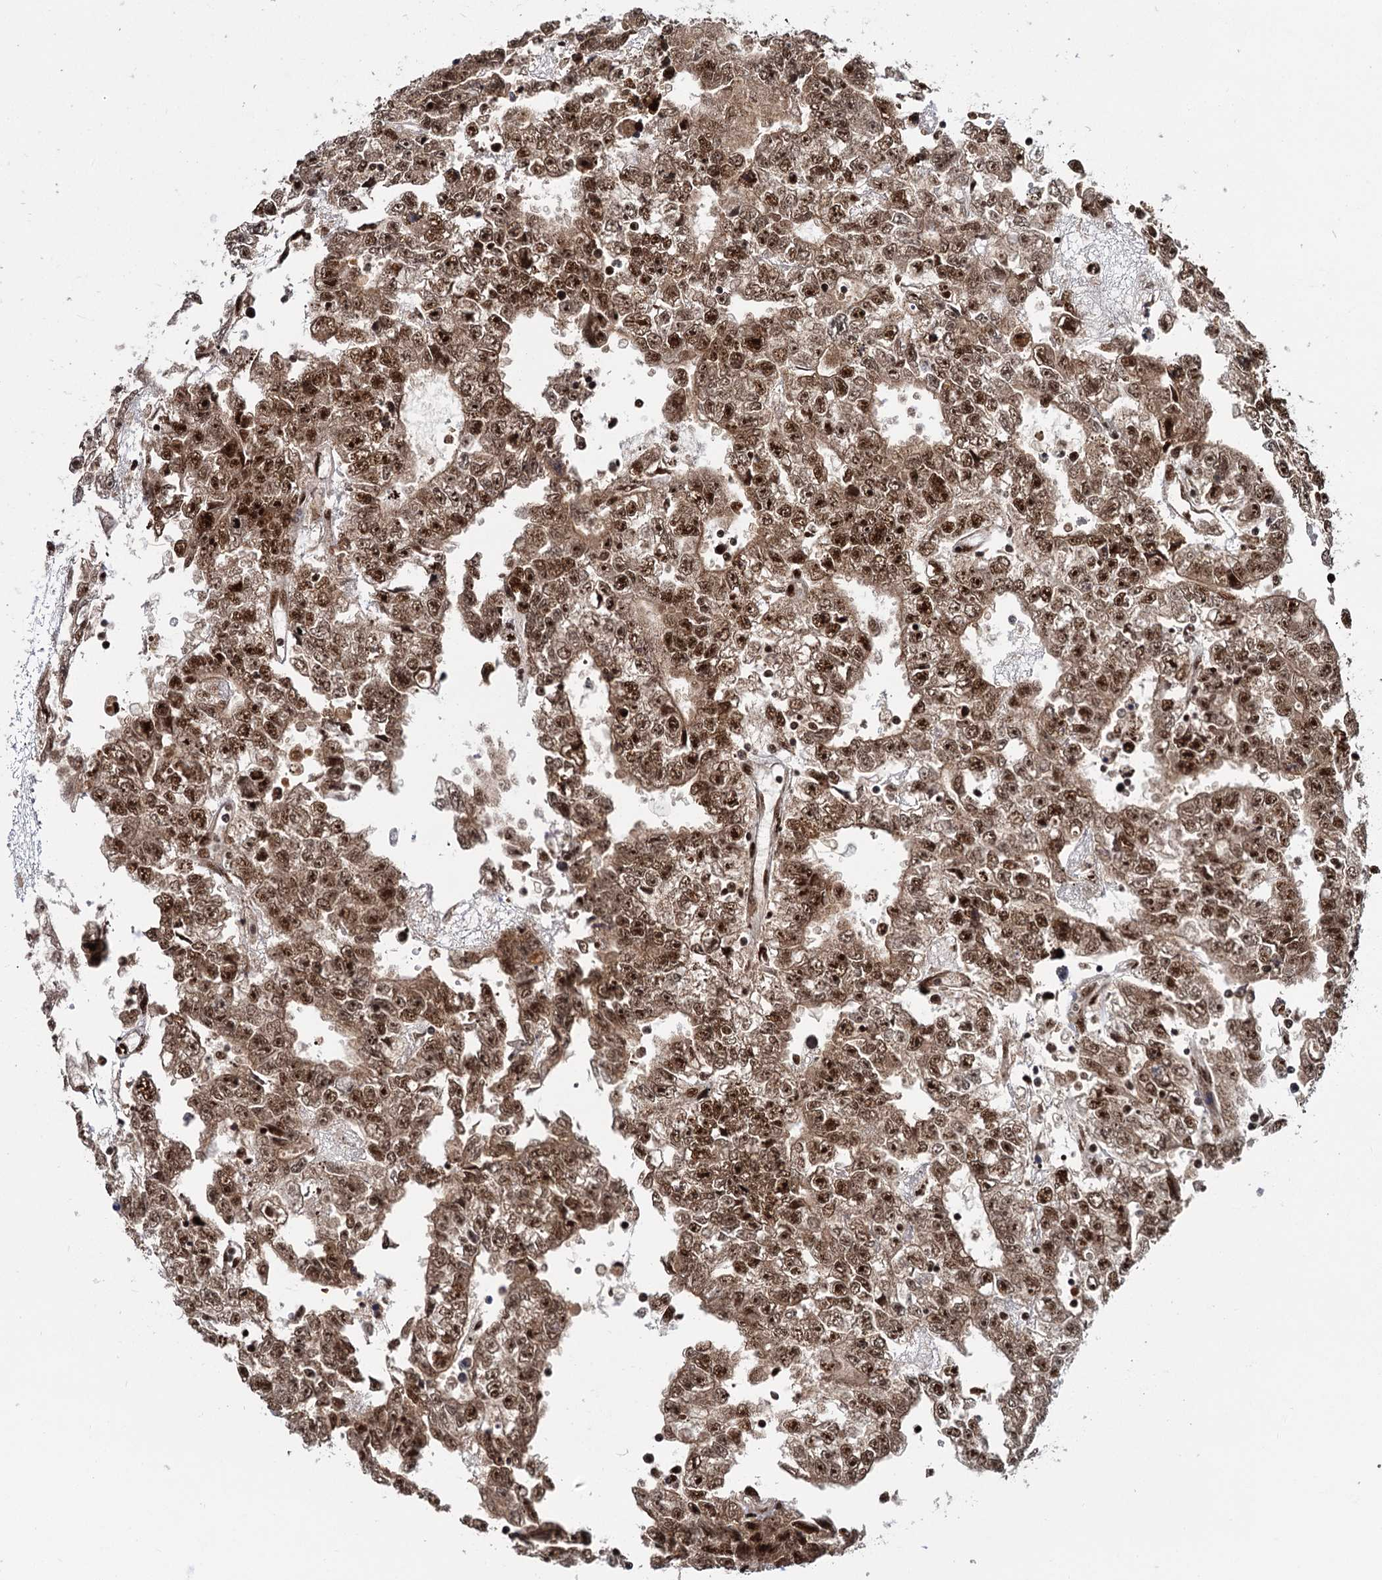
{"staining": {"intensity": "strong", "quantity": ">75%", "location": "cytoplasmic/membranous,nuclear"}, "tissue": "testis cancer", "cell_type": "Tumor cells", "image_type": "cancer", "snomed": [{"axis": "morphology", "description": "Carcinoma, Embryonal, NOS"}, {"axis": "topography", "description": "Testis"}], "caption": "IHC micrograph of human embryonal carcinoma (testis) stained for a protein (brown), which shows high levels of strong cytoplasmic/membranous and nuclear staining in about >75% of tumor cells.", "gene": "WBP4", "patient": {"sex": "male", "age": 25}}